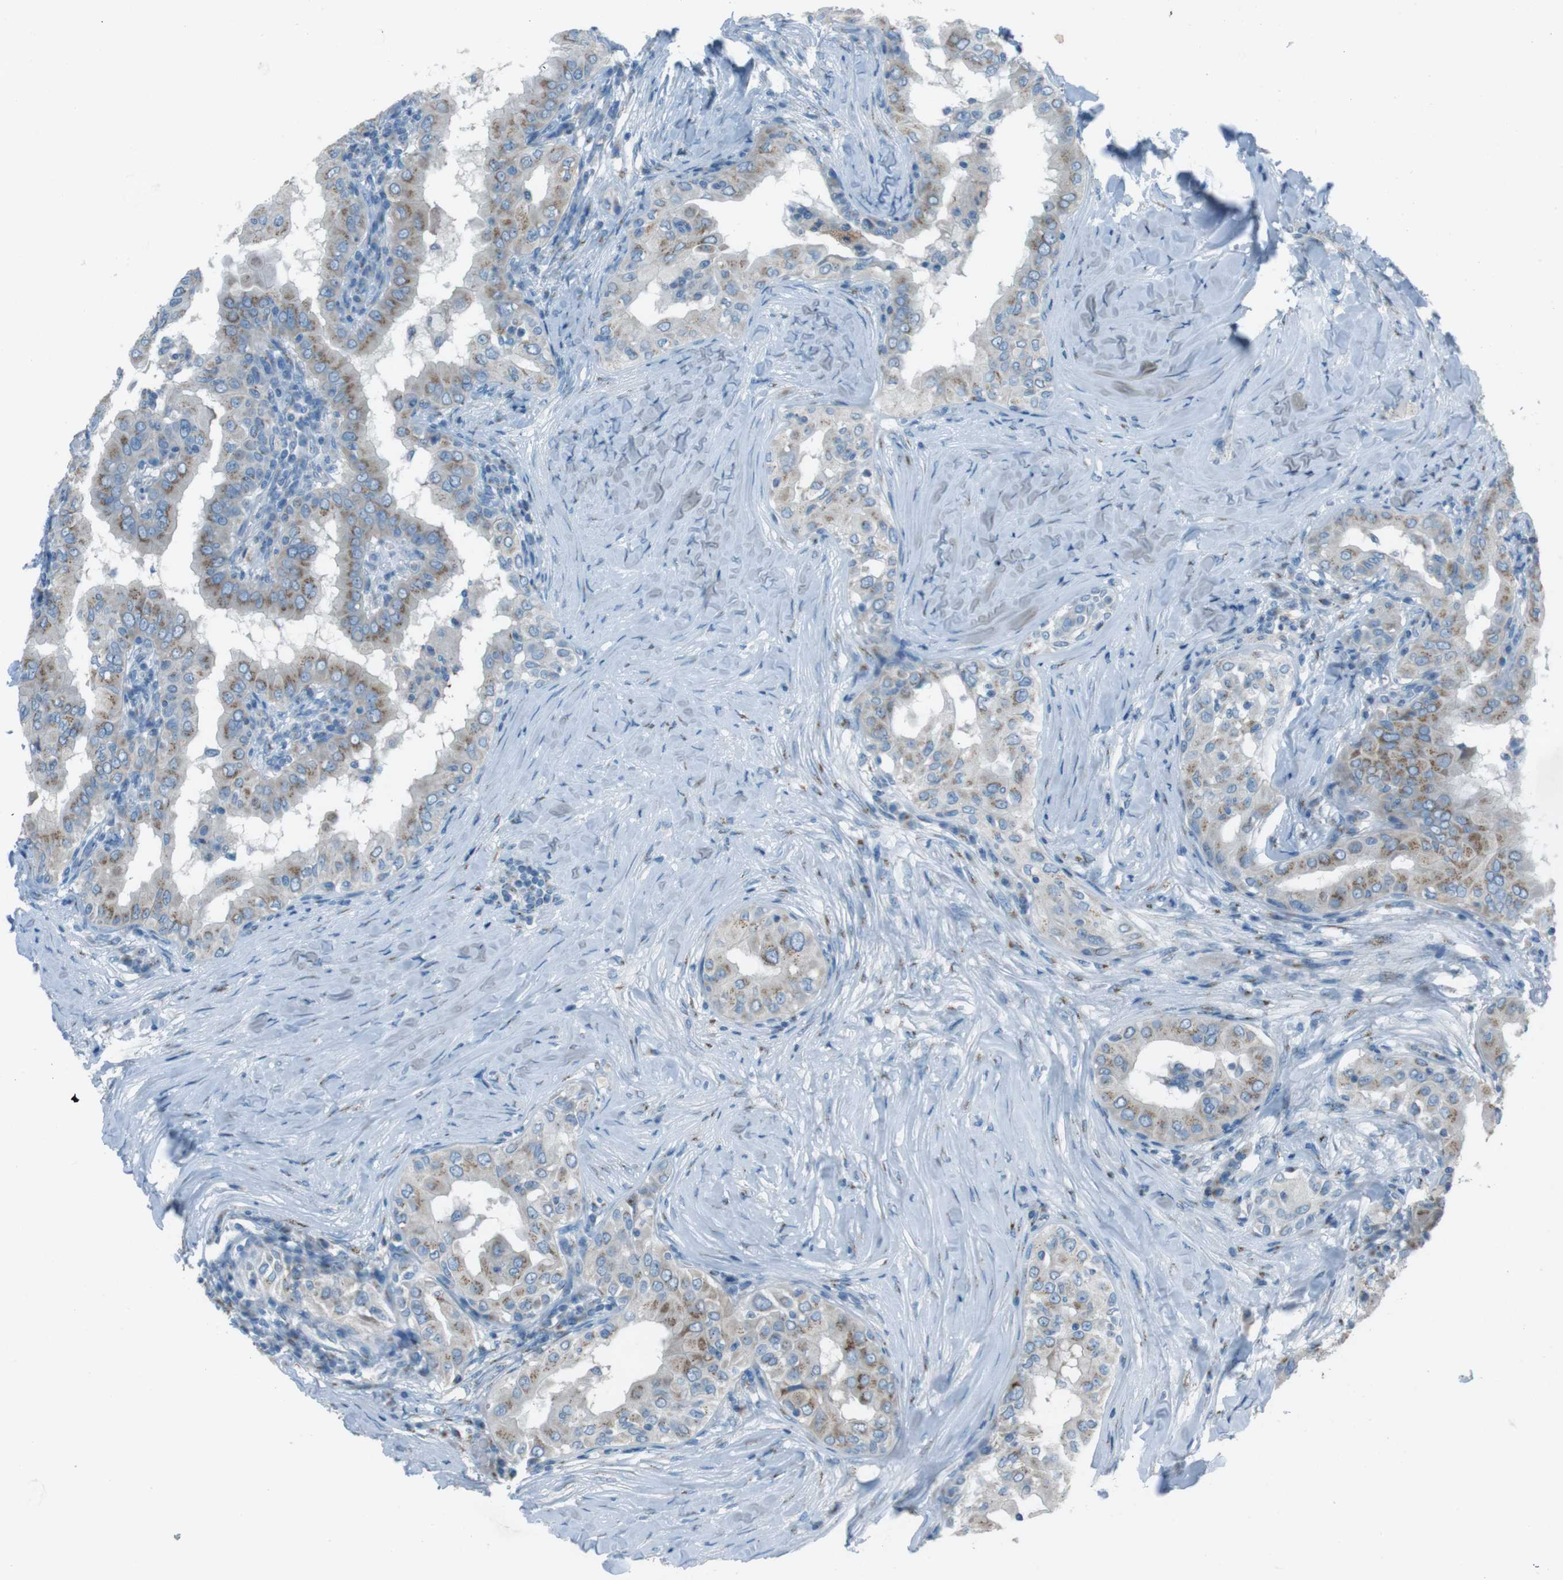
{"staining": {"intensity": "moderate", "quantity": "25%-75%", "location": "cytoplasmic/membranous"}, "tissue": "thyroid cancer", "cell_type": "Tumor cells", "image_type": "cancer", "snomed": [{"axis": "morphology", "description": "Papillary adenocarcinoma, NOS"}, {"axis": "topography", "description": "Thyroid gland"}], "caption": "Tumor cells show medium levels of moderate cytoplasmic/membranous staining in about 25%-75% of cells in papillary adenocarcinoma (thyroid). Nuclei are stained in blue.", "gene": "TXNDC15", "patient": {"sex": "male", "age": 33}}